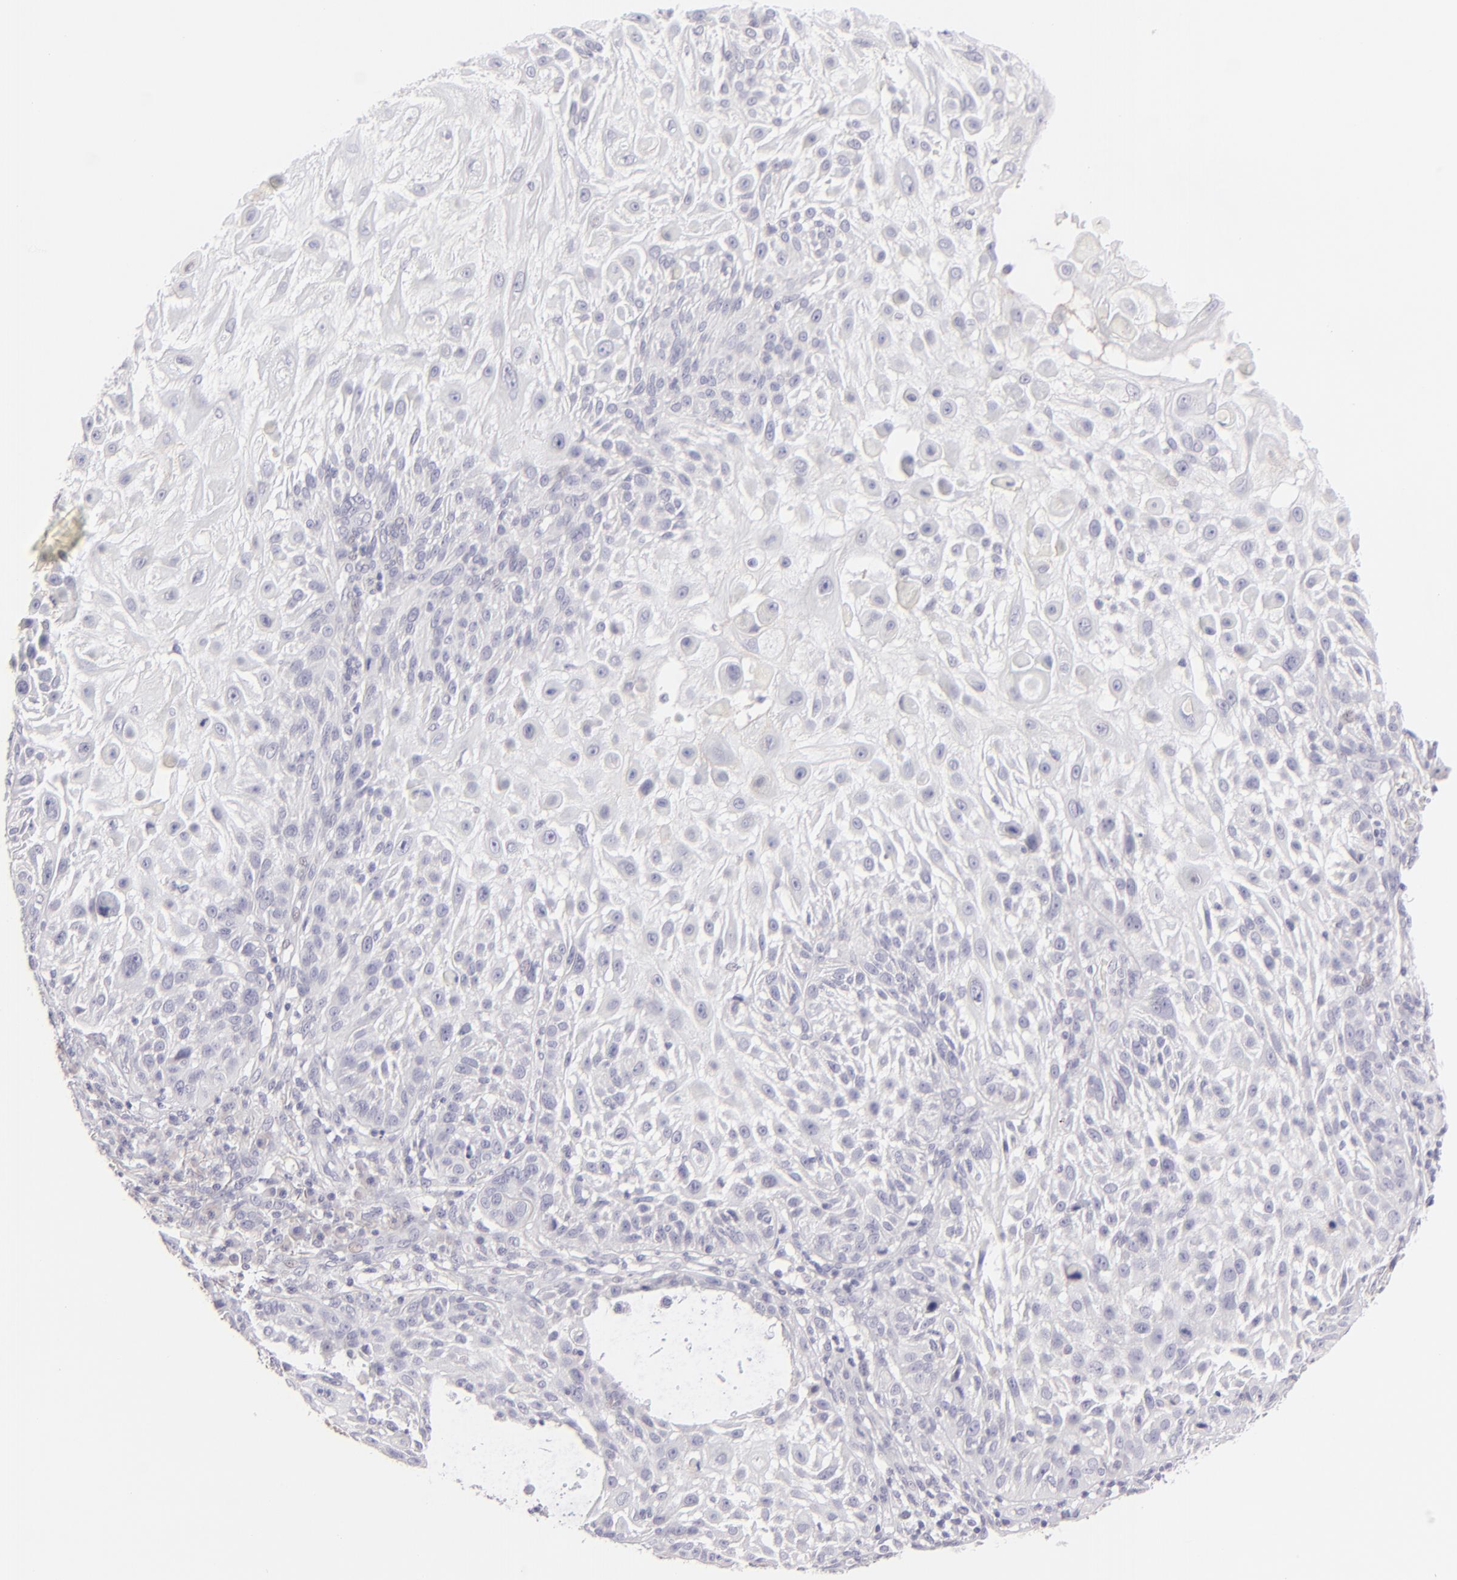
{"staining": {"intensity": "negative", "quantity": "none", "location": "none"}, "tissue": "skin cancer", "cell_type": "Tumor cells", "image_type": "cancer", "snomed": [{"axis": "morphology", "description": "Squamous cell carcinoma, NOS"}, {"axis": "topography", "description": "Skin"}], "caption": "Squamous cell carcinoma (skin) was stained to show a protein in brown. There is no significant staining in tumor cells.", "gene": "CLDN4", "patient": {"sex": "female", "age": 89}}